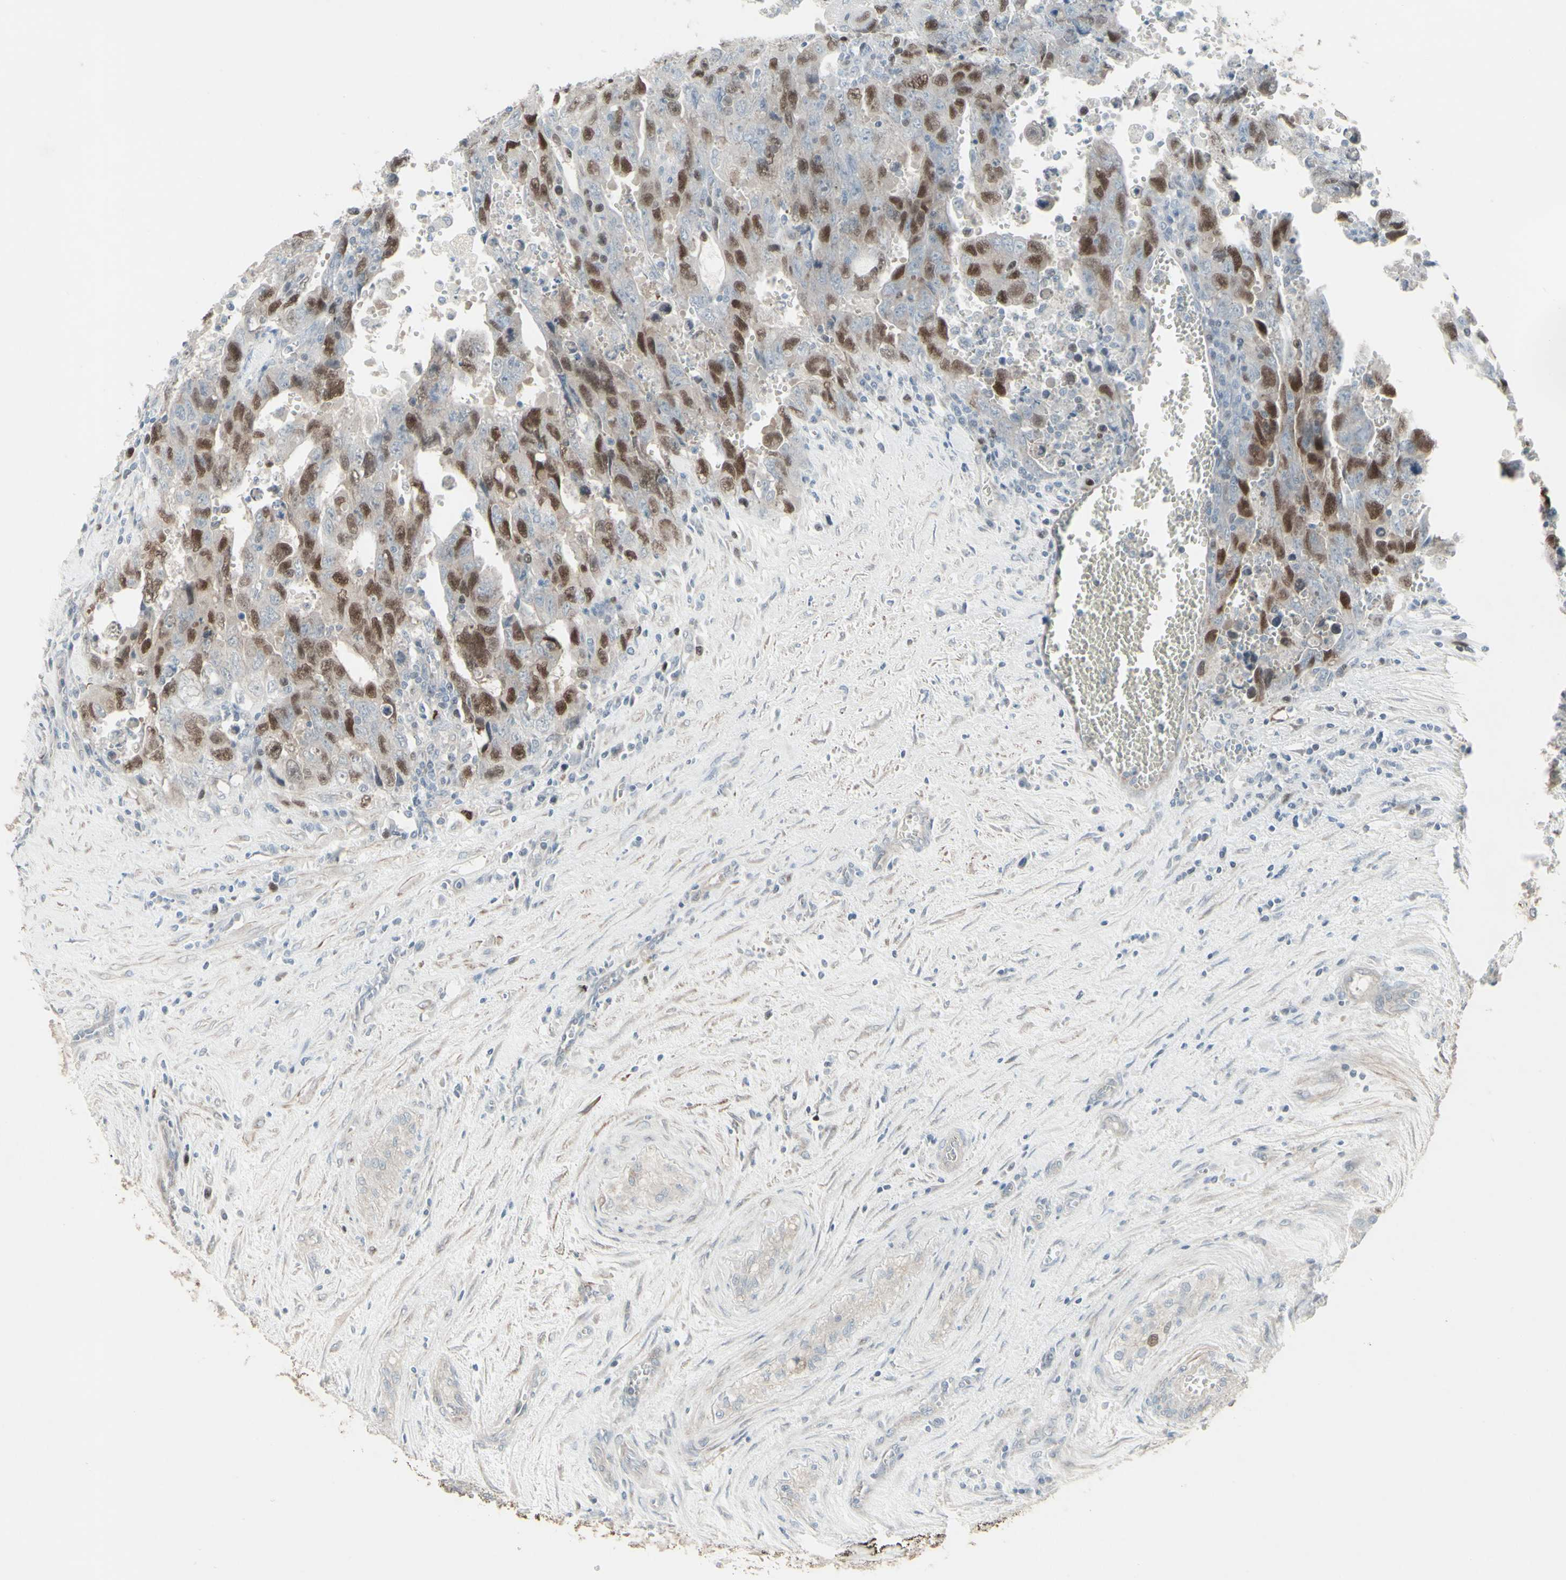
{"staining": {"intensity": "moderate", "quantity": "25%-75%", "location": "nuclear"}, "tissue": "testis cancer", "cell_type": "Tumor cells", "image_type": "cancer", "snomed": [{"axis": "morphology", "description": "Carcinoma, Embryonal, NOS"}, {"axis": "topography", "description": "Testis"}], "caption": "This is a histology image of IHC staining of testis embryonal carcinoma, which shows moderate positivity in the nuclear of tumor cells.", "gene": "GMNN", "patient": {"sex": "male", "age": 28}}